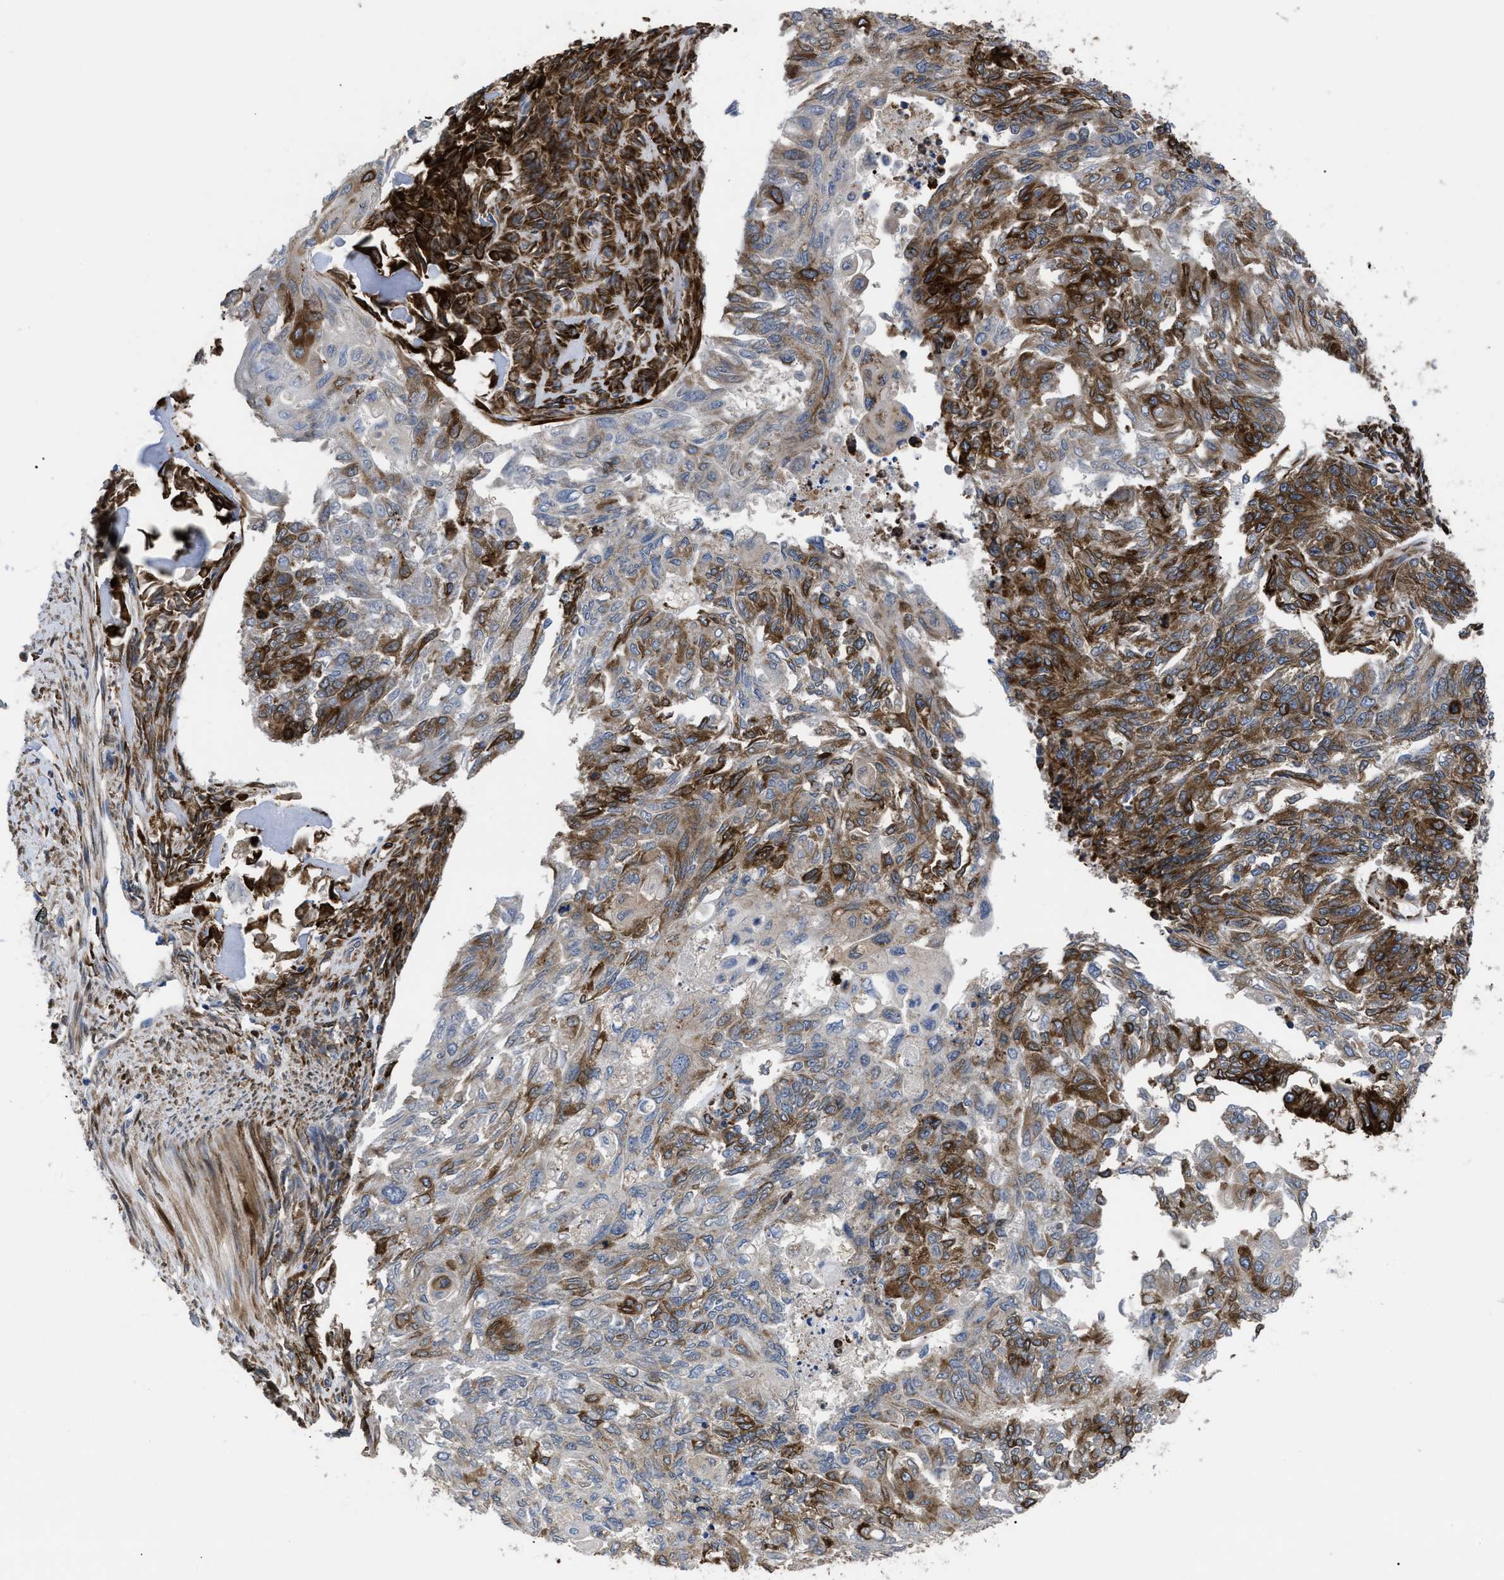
{"staining": {"intensity": "strong", "quantity": "25%-75%", "location": "cytoplasmic/membranous"}, "tissue": "endometrial cancer", "cell_type": "Tumor cells", "image_type": "cancer", "snomed": [{"axis": "morphology", "description": "Adenocarcinoma, NOS"}, {"axis": "topography", "description": "Endometrium"}], "caption": "An immunohistochemistry (IHC) histopathology image of neoplastic tissue is shown. Protein staining in brown highlights strong cytoplasmic/membranous positivity in endometrial adenocarcinoma within tumor cells.", "gene": "SQLE", "patient": {"sex": "female", "age": 32}}